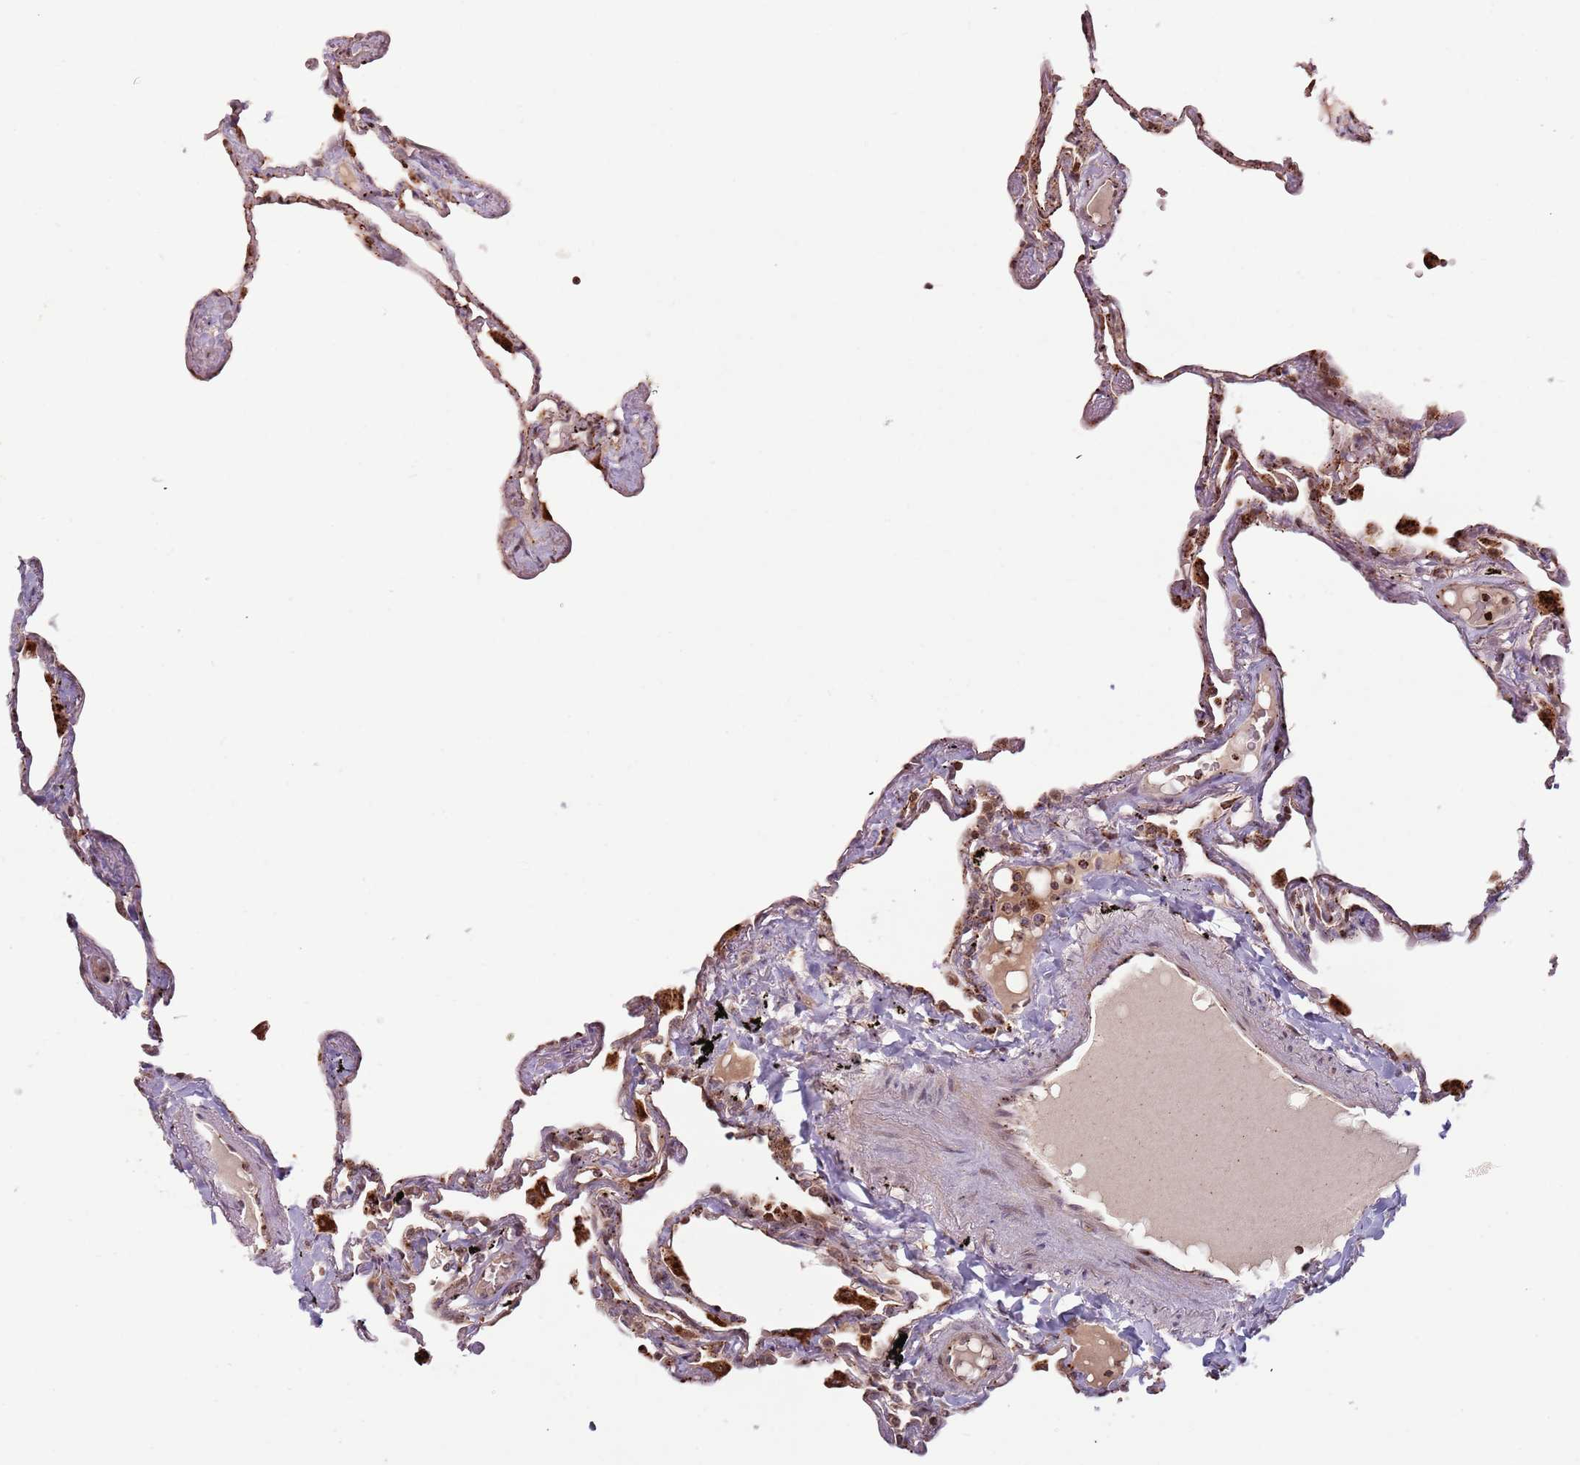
{"staining": {"intensity": "moderate", "quantity": "<25%", "location": "cytoplasmic/membranous"}, "tissue": "lung", "cell_type": "Alveolar cells", "image_type": "normal", "snomed": [{"axis": "morphology", "description": "Normal tissue, NOS"}, {"axis": "topography", "description": "Lung"}], "caption": "This is an image of immunohistochemistry staining of benign lung, which shows moderate staining in the cytoplasmic/membranous of alveolar cells.", "gene": "ULK3", "patient": {"sex": "female", "age": 67}}